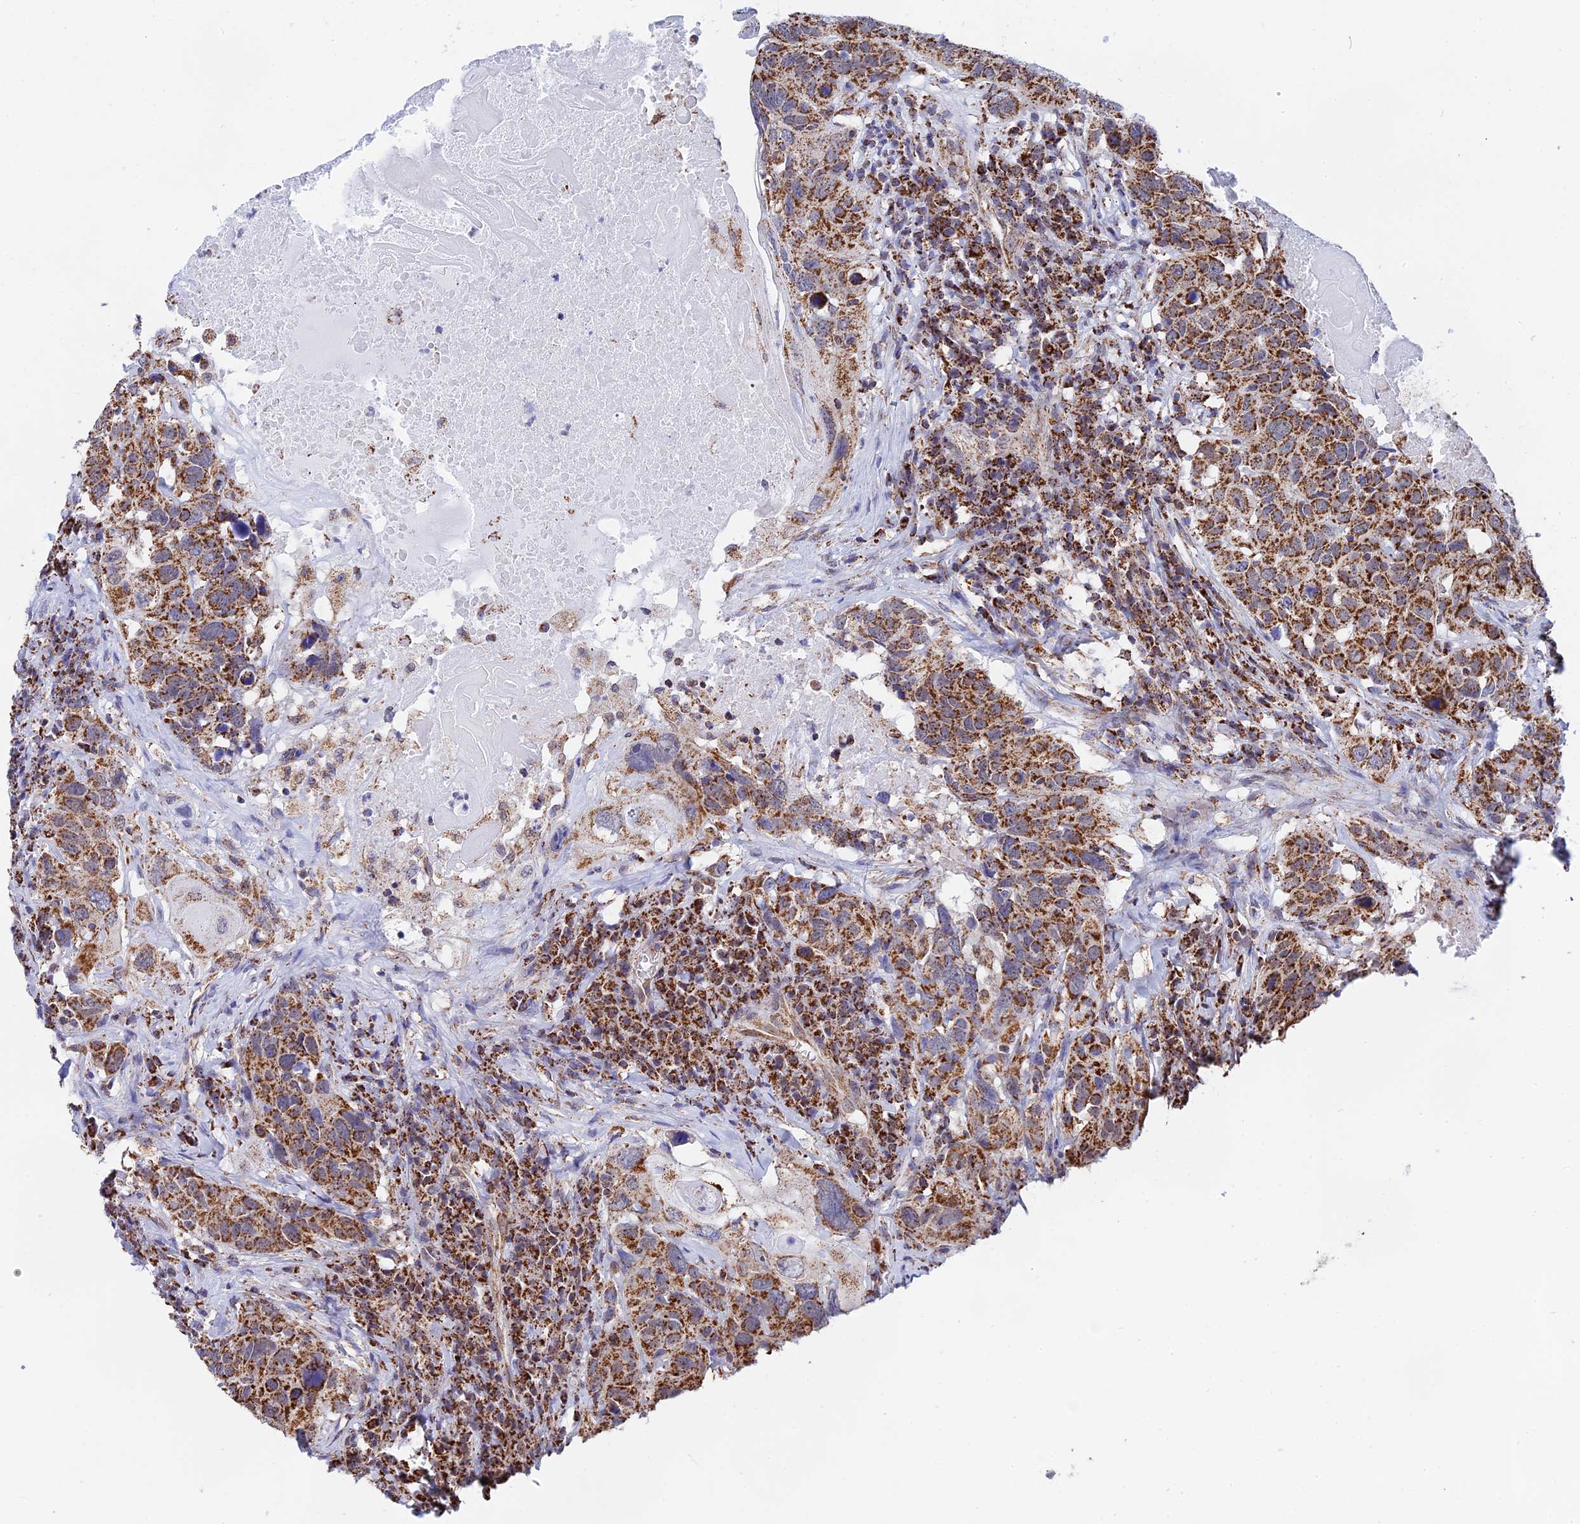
{"staining": {"intensity": "strong", "quantity": ">75%", "location": "cytoplasmic/membranous"}, "tissue": "head and neck cancer", "cell_type": "Tumor cells", "image_type": "cancer", "snomed": [{"axis": "morphology", "description": "Squamous cell carcinoma, NOS"}, {"axis": "topography", "description": "Head-Neck"}], "caption": "Strong cytoplasmic/membranous positivity for a protein is identified in about >75% of tumor cells of squamous cell carcinoma (head and neck) using immunohistochemistry (IHC).", "gene": "CDC16", "patient": {"sex": "male", "age": 66}}